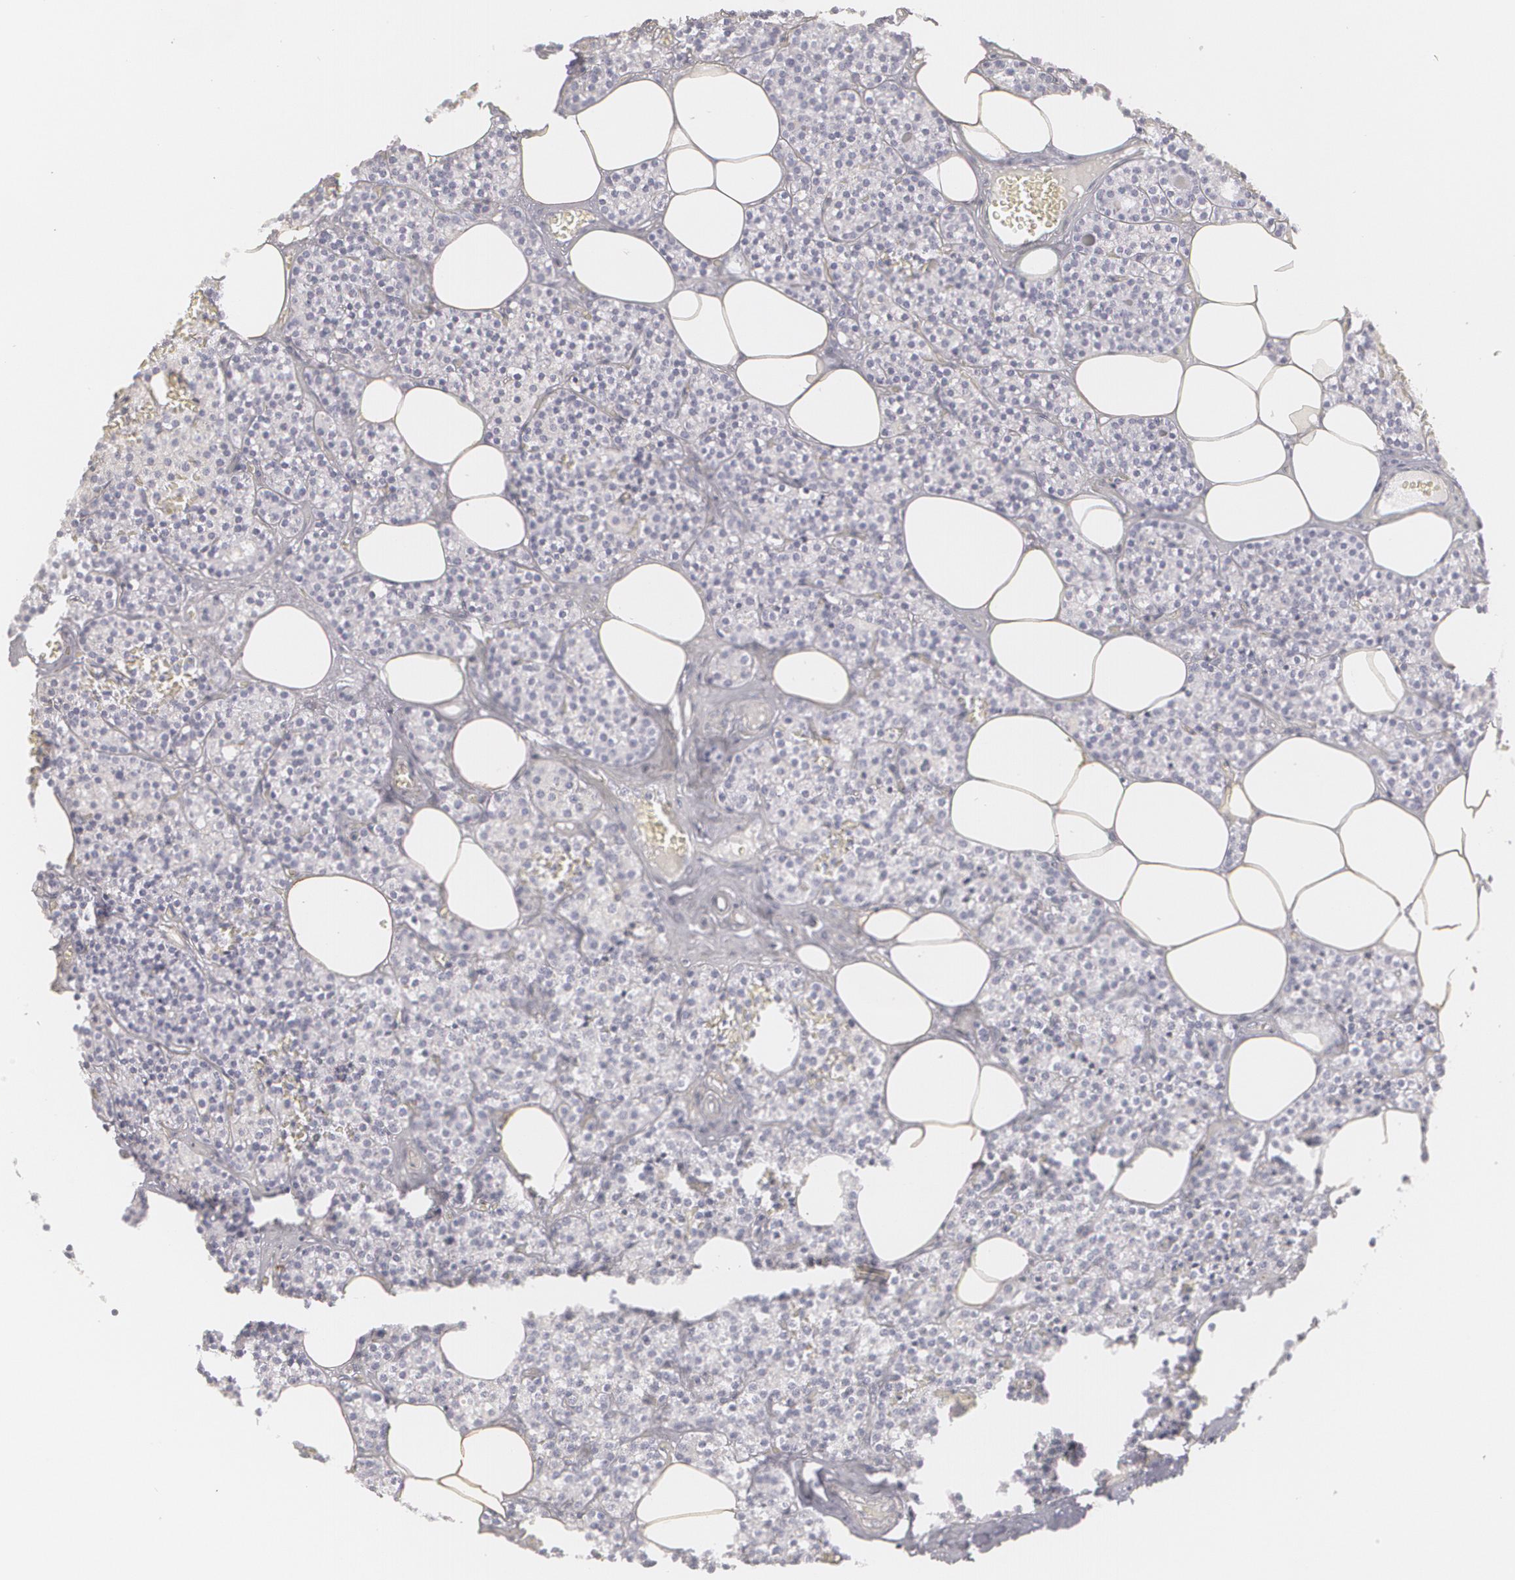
{"staining": {"intensity": "weak", "quantity": "<25%", "location": "cytoplasmic/membranous"}, "tissue": "parathyroid gland", "cell_type": "Glandular cells", "image_type": "normal", "snomed": [{"axis": "morphology", "description": "Normal tissue, NOS"}, {"axis": "topography", "description": "Parathyroid gland"}], "caption": "Micrograph shows no protein staining in glandular cells of benign parathyroid gland.", "gene": "CYB5R3", "patient": {"sex": "male", "age": 51}}